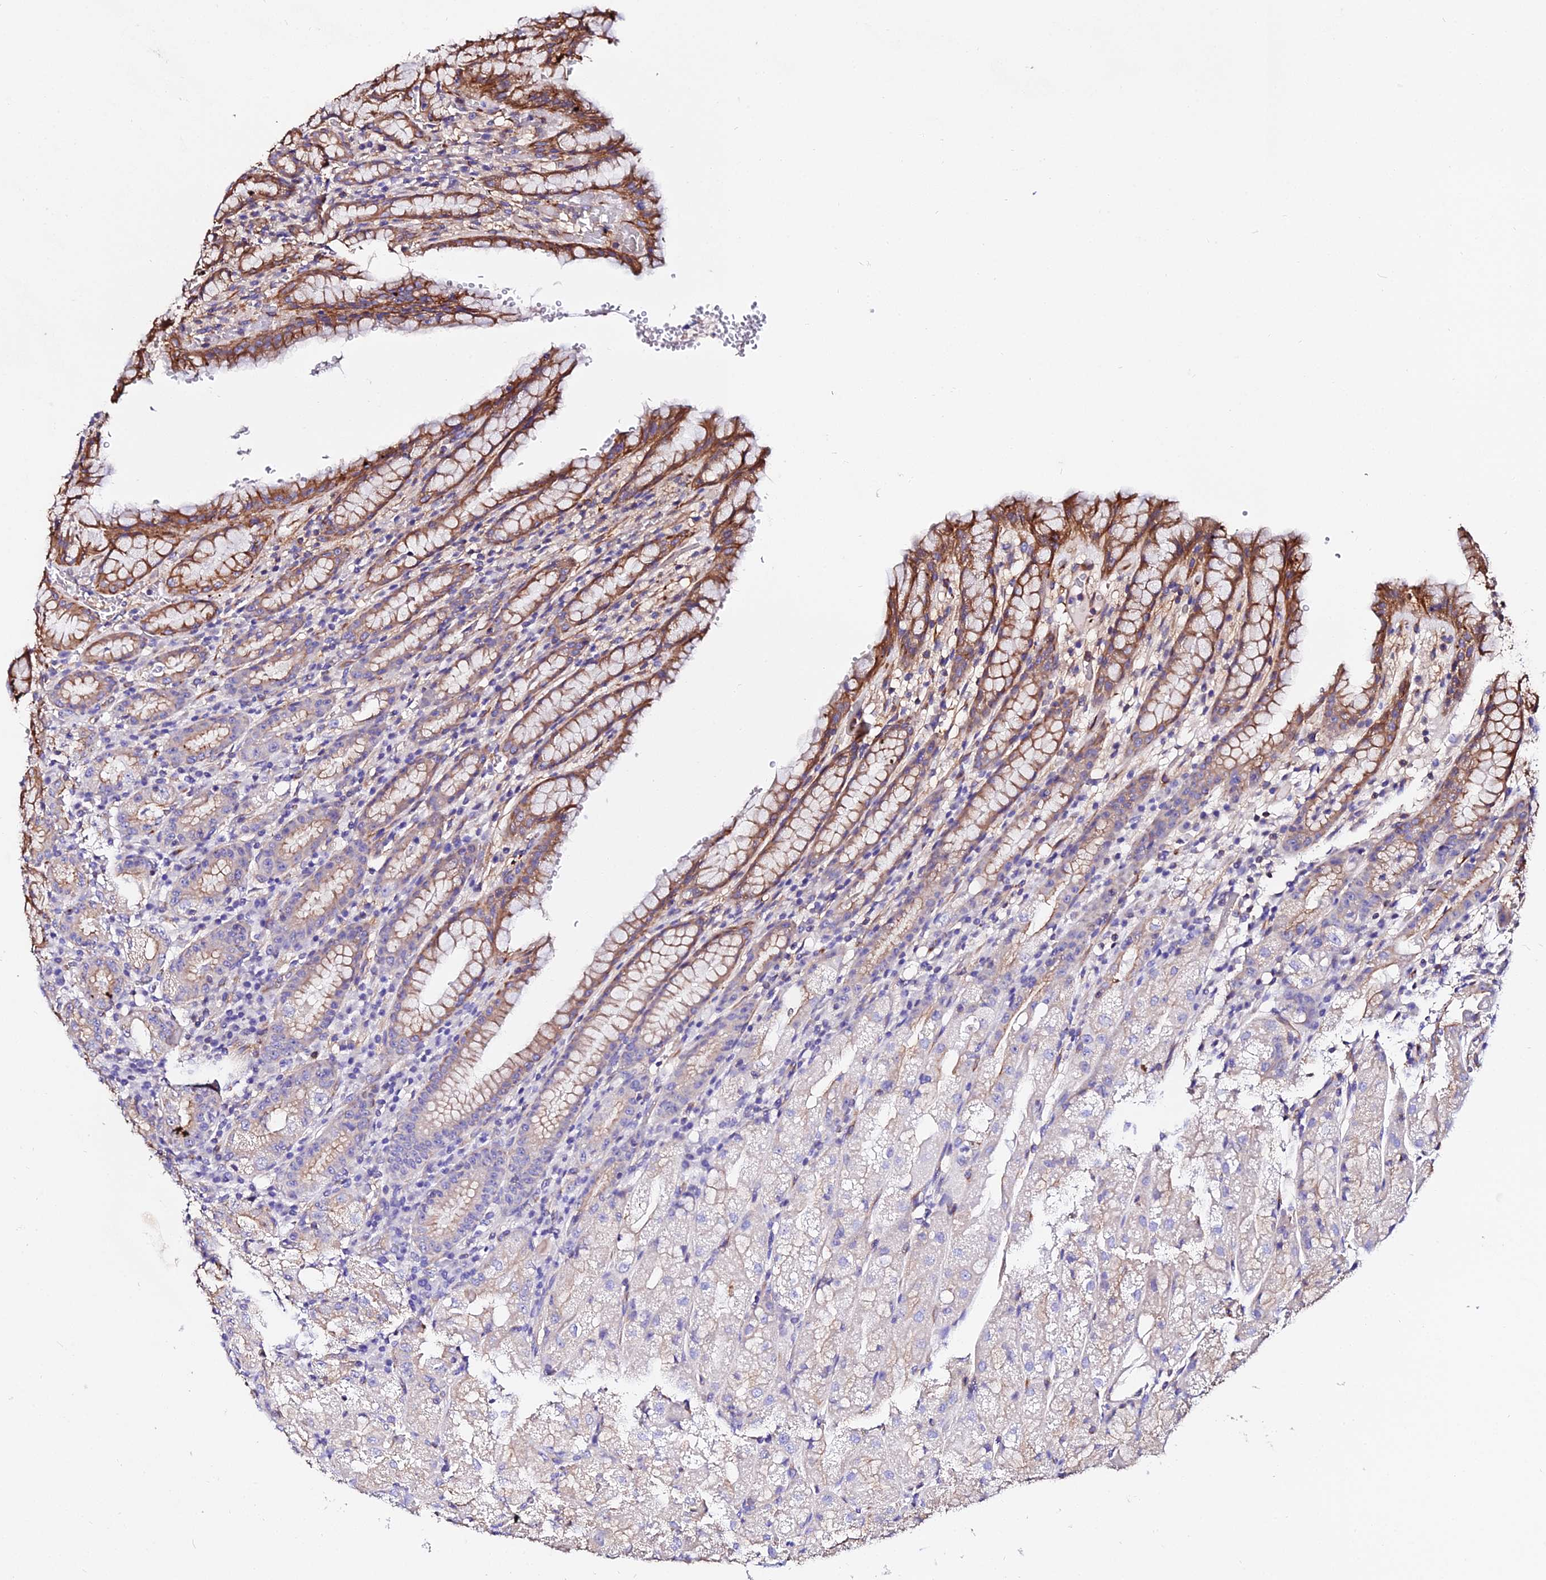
{"staining": {"intensity": "moderate", "quantity": "25%-75%", "location": "cytoplasmic/membranous"}, "tissue": "stomach", "cell_type": "Glandular cells", "image_type": "normal", "snomed": [{"axis": "morphology", "description": "Normal tissue, NOS"}, {"axis": "topography", "description": "Stomach, upper"}], "caption": "Immunohistochemical staining of normal human stomach shows 25%-75% levels of moderate cytoplasmic/membranous protein expression in approximately 25%-75% of glandular cells. (brown staining indicates protein expression, while blue staining denotes nuclei).", "gene": "DAW1", "patient": {"sex": "male", "age": 52}}